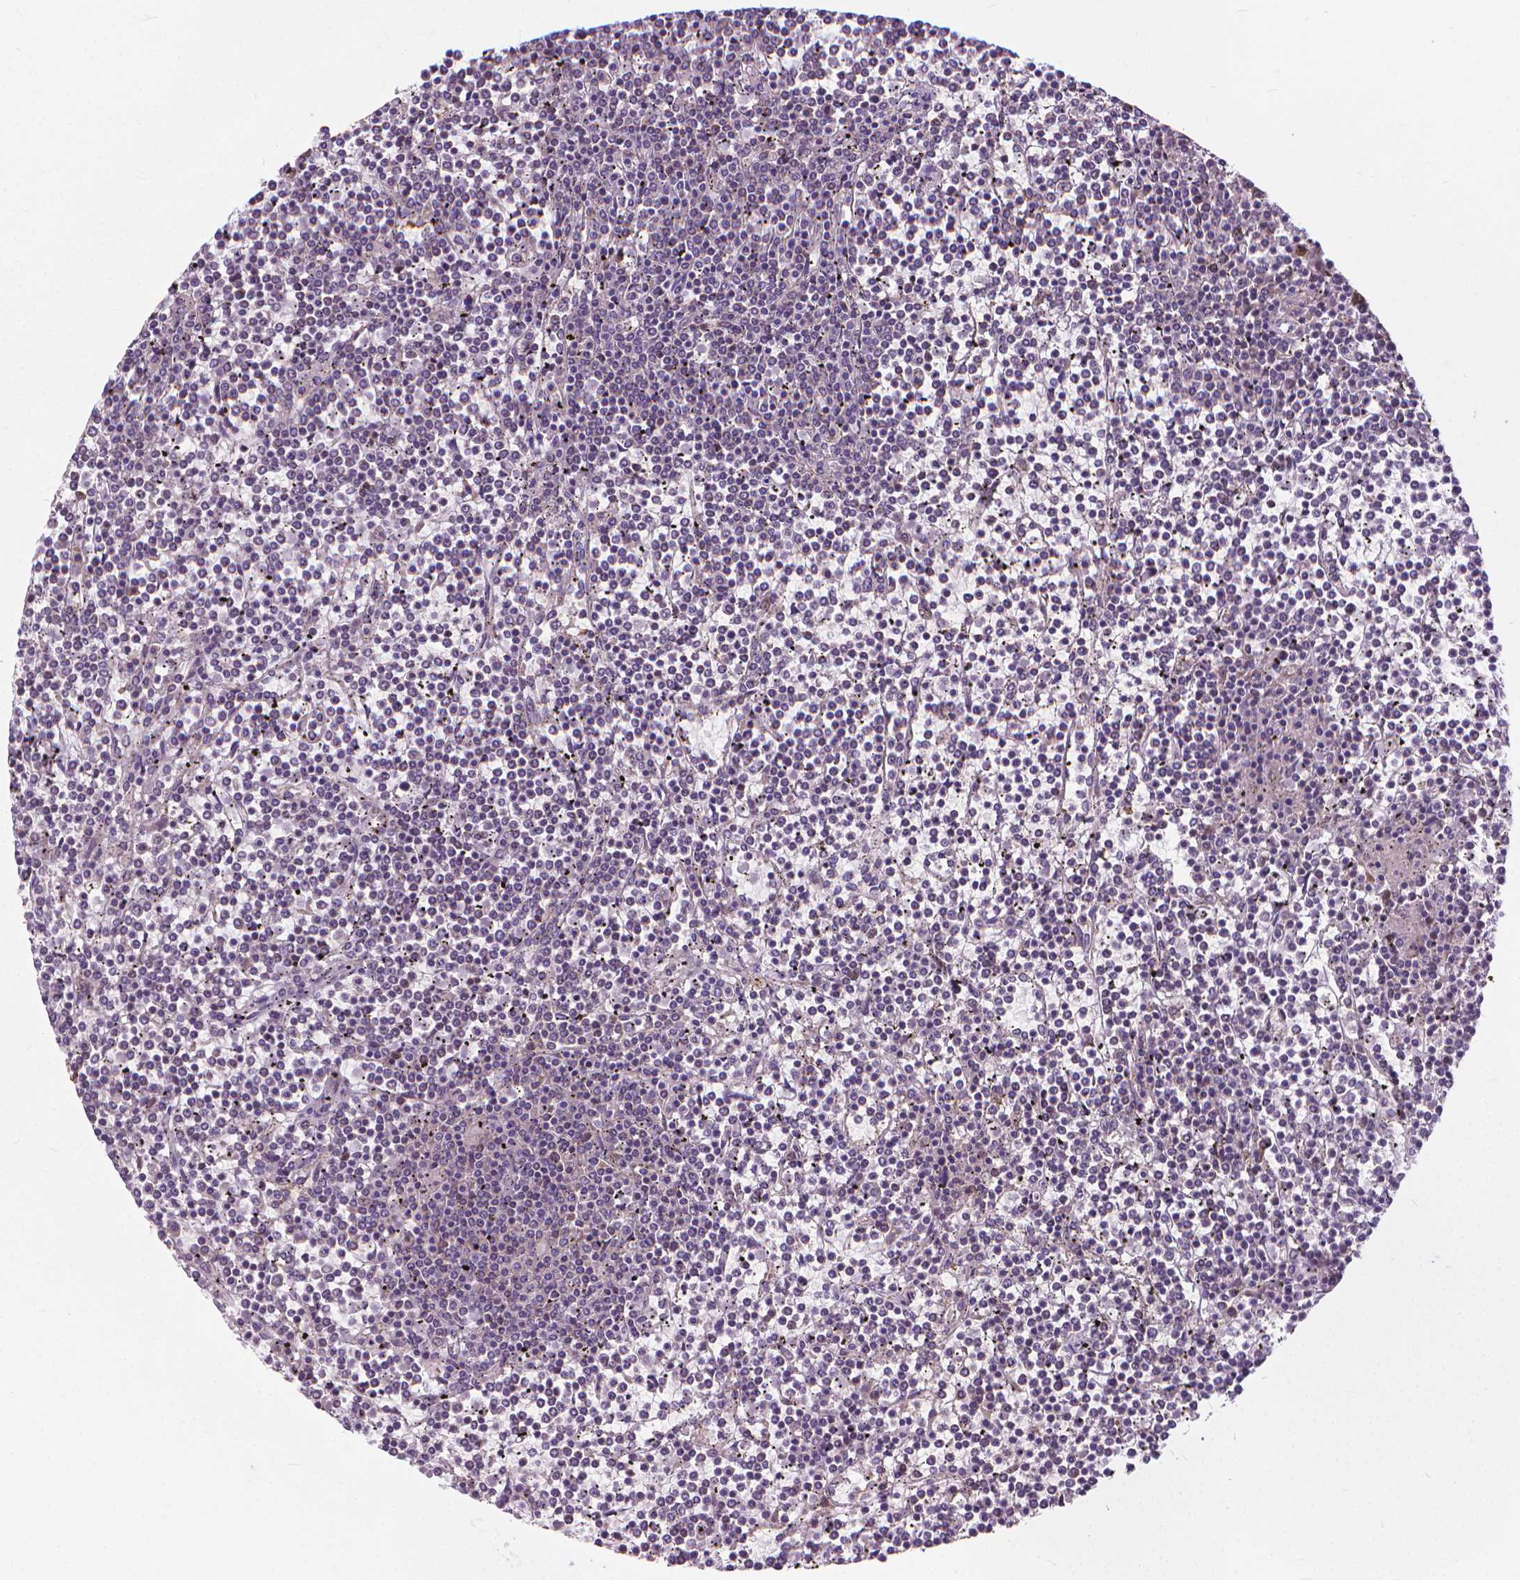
{"staining": {"intensity": "negative", "quantity": "none", "location": "none"}, "tissue": "lymphoma", "cell_type": "Tumor cells", "image_type": "cancer", "snomed": [{"axis": "morphology", "description": "Malignant lymphoma, non-Hodgkin's type, Low grade"}, {"axis": "topography", "description": "Spleen"}], "caption": "An image of human low-grade malignant lymphoma, non-Hodgkin's type is negative for staining in tumor cells.", "gene": "NUDT1", "patient": {"sex": "female", "age": 19}}